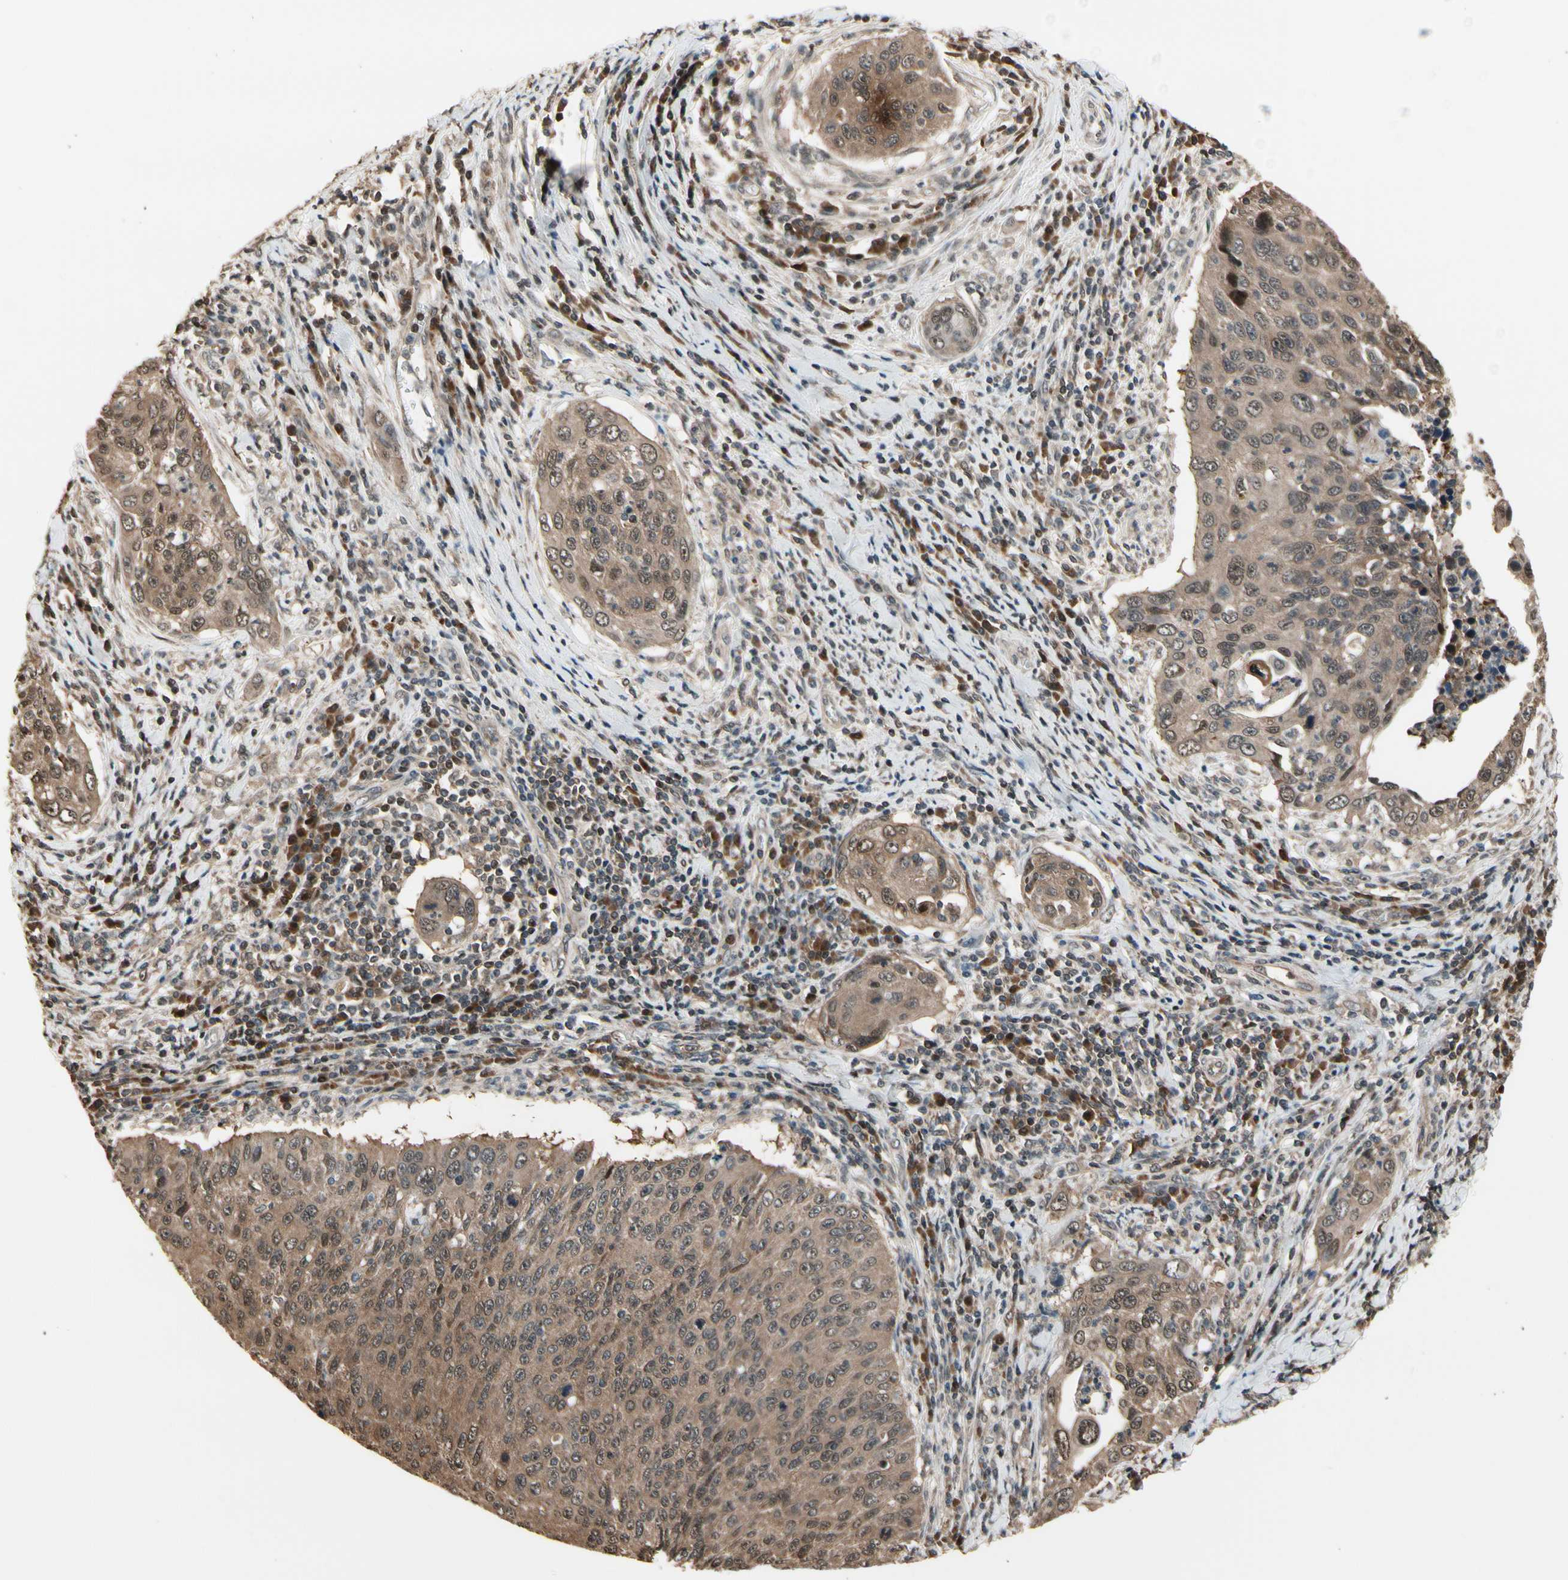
{"staining": {"intensity": "weak", "quantity": ">75%", "location": "cytoplasmic/membranous"}, "tissue": "cervical cancer", "cell_type": "Tumor cells", "image_type": "cancer", "snomed": [{"axis": "morphology", "description": "Squamous cell carcinoma, NOS"}, {"axis": "topography", "description": "Cervix"}], "caption": "Immunohistochemistry (IHC) micrograph of human cervical cancer (squamous cell carcinoma) stained for a protein (brown), which exhibits low levels of weak cytoplasmic/membranous expression in about >75% of tumor cells.", "gene": "CSF1R", "patient": {"sex": "female", "age": 53}}